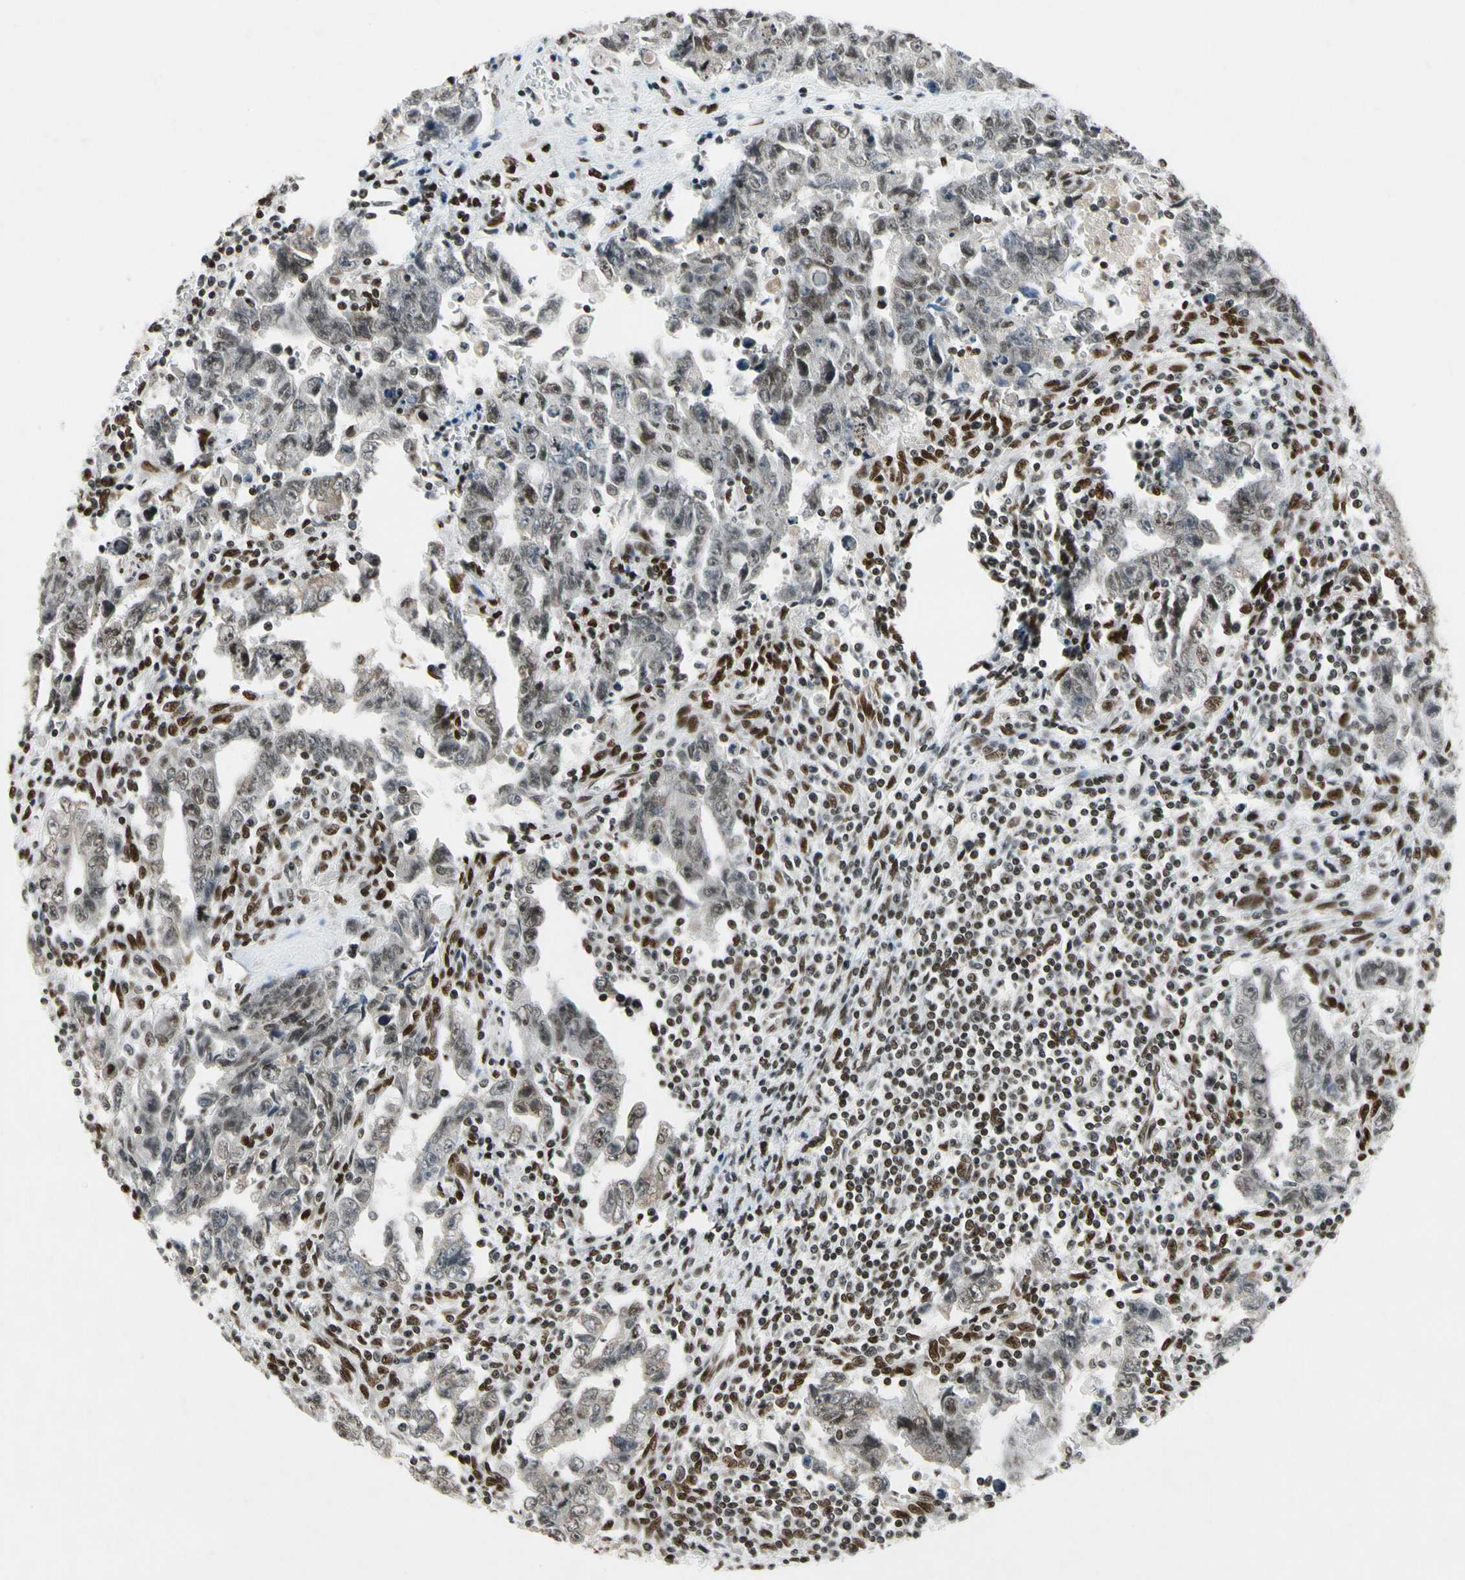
{"staining": {"intensity": "moderate", "quantity": "25%-75%", "location": "nuclear"}, "tissue": "testis cancer", "cell_type": "Tumor cells", "image_type": "cancer", "snomed": [{"axis": "morphology", "description": "Carcinoma, Embryonal, NOS"}, {"axis": "topography", "description": "Testis"}], "caption": "Protein expression analysis of testis embryonal carcinoma exhibits moderate nuclear expression in about 25%-75% of tumor cells.", "gene": "RECQL", "patient": {"sex": "male", "age": 28}}